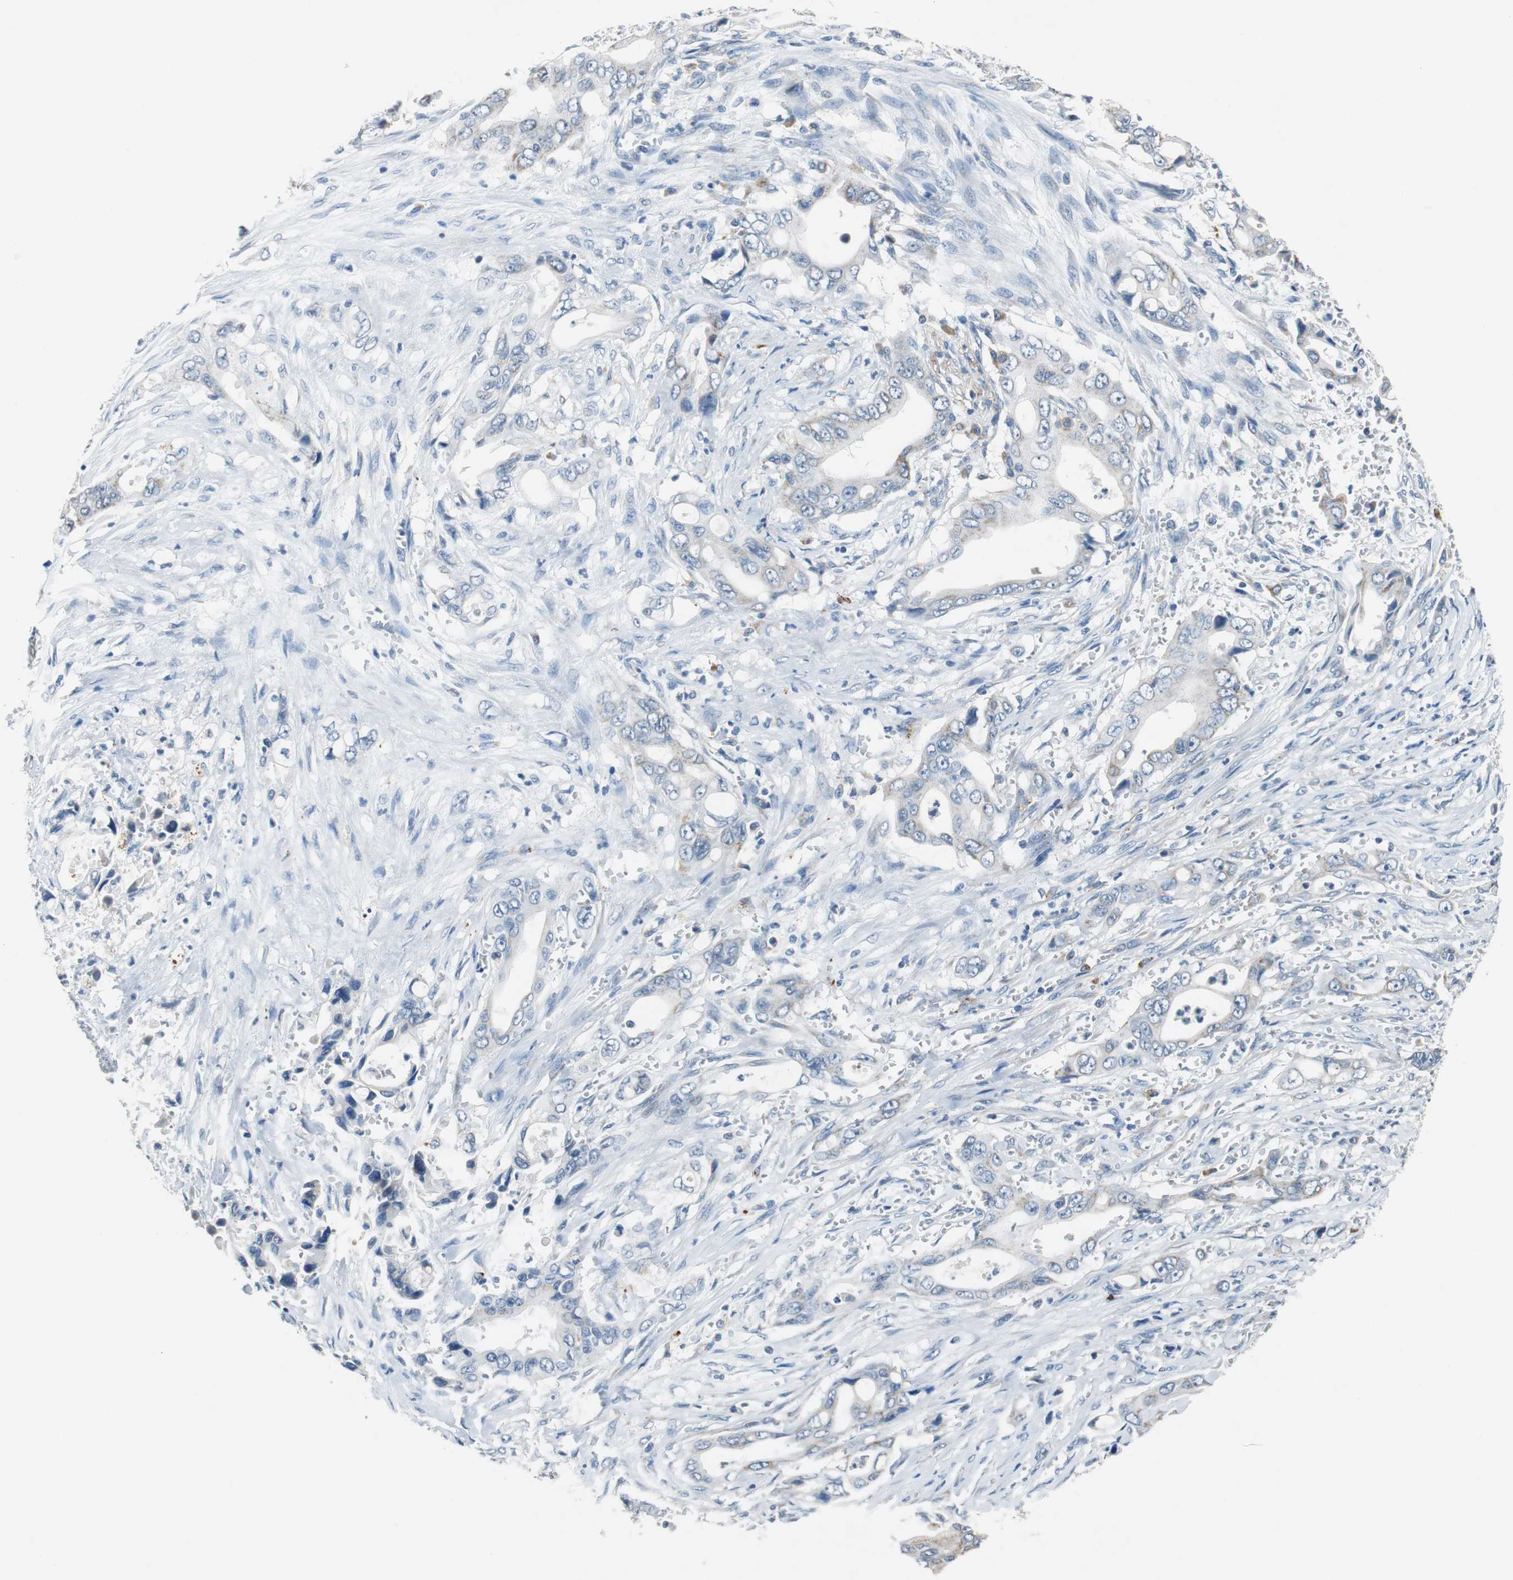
{"staining": {"intensity": "weak", "quantity": "<25%", "location": "cytoplasmic/membranous"}, "tissue": "pancreatic cancer", "cell_type": "Tumor cells", "image_type": "cancer", "snomed": [{"axis": "morphology", "description": "Adenocarcinoma, NOS"}, {"axis": "topography", "description": "Pancreas"}], "caption": "Tumor cells show no significant staining in pancreatic adenocarcinoma.", "gene": "NLGN1", "patient": {"sex": "male", "age": 59}}